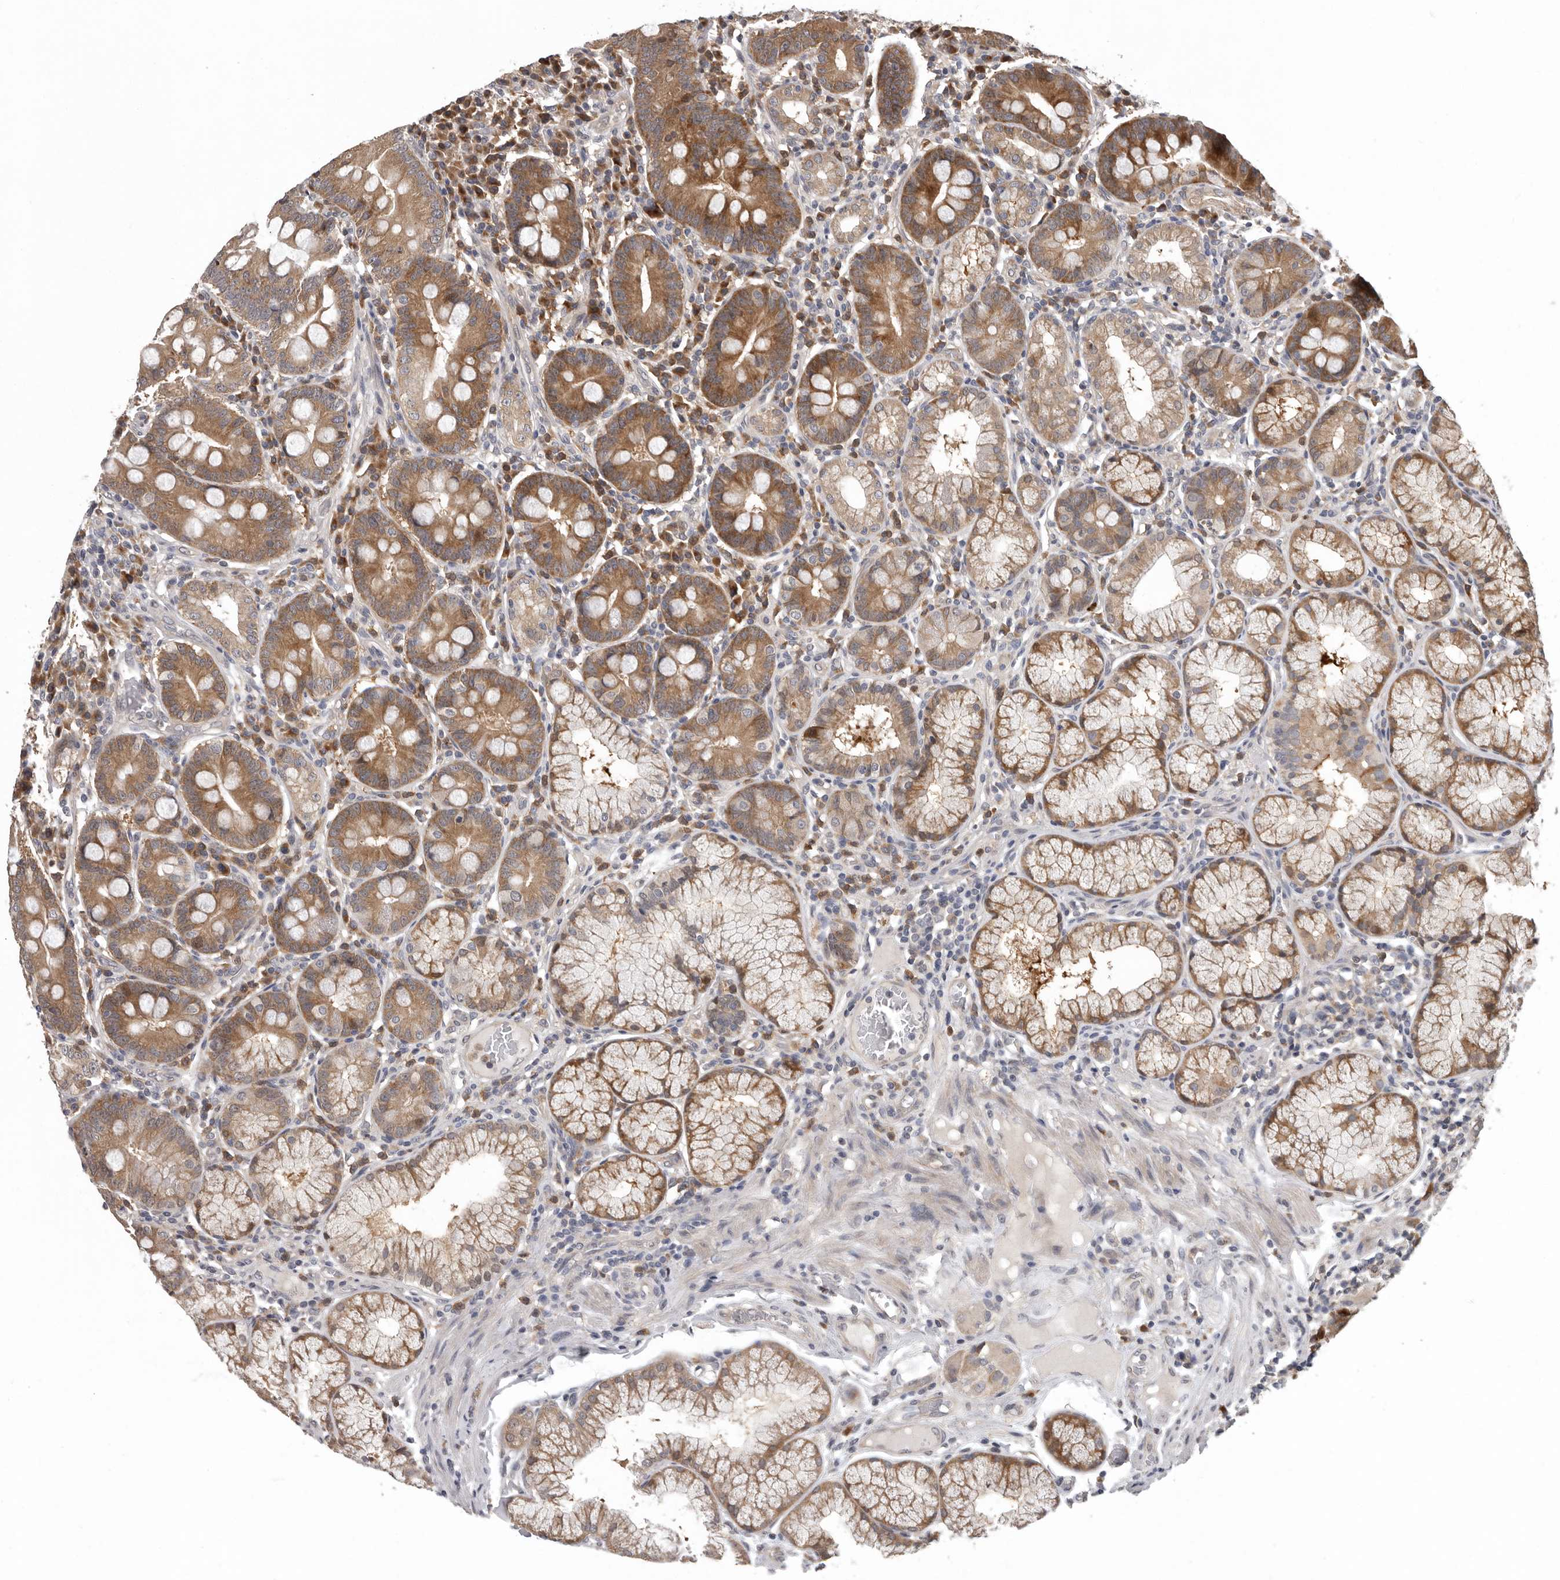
{"staining": {"intensity": "moderate", "quantity": ">75%", "location": "cytoplasmic/membranous"}, "tissue": "duodenum", "cell_type": "Glandular cells", "image_type": "normal", "snomed": [{"axis": "morphology", "description": "Normal tissue, NOS"}, {"axis": "topography", "description": "Duodenum"}], "caption": "Immunohistochemical staining of normal human duodenum demonstrates >75% levels of moderate cytoplasmic/membranous protein staining in approximately >75% of glandular cells. The staining was performed using DAB (3,3'-diaminobenzidine), with brown indicating positive protein expression. Nuclei are stained blue with hematoxylin.", "gene": "RALGPS2", "patient": {"sex": "male", "age": 50}}